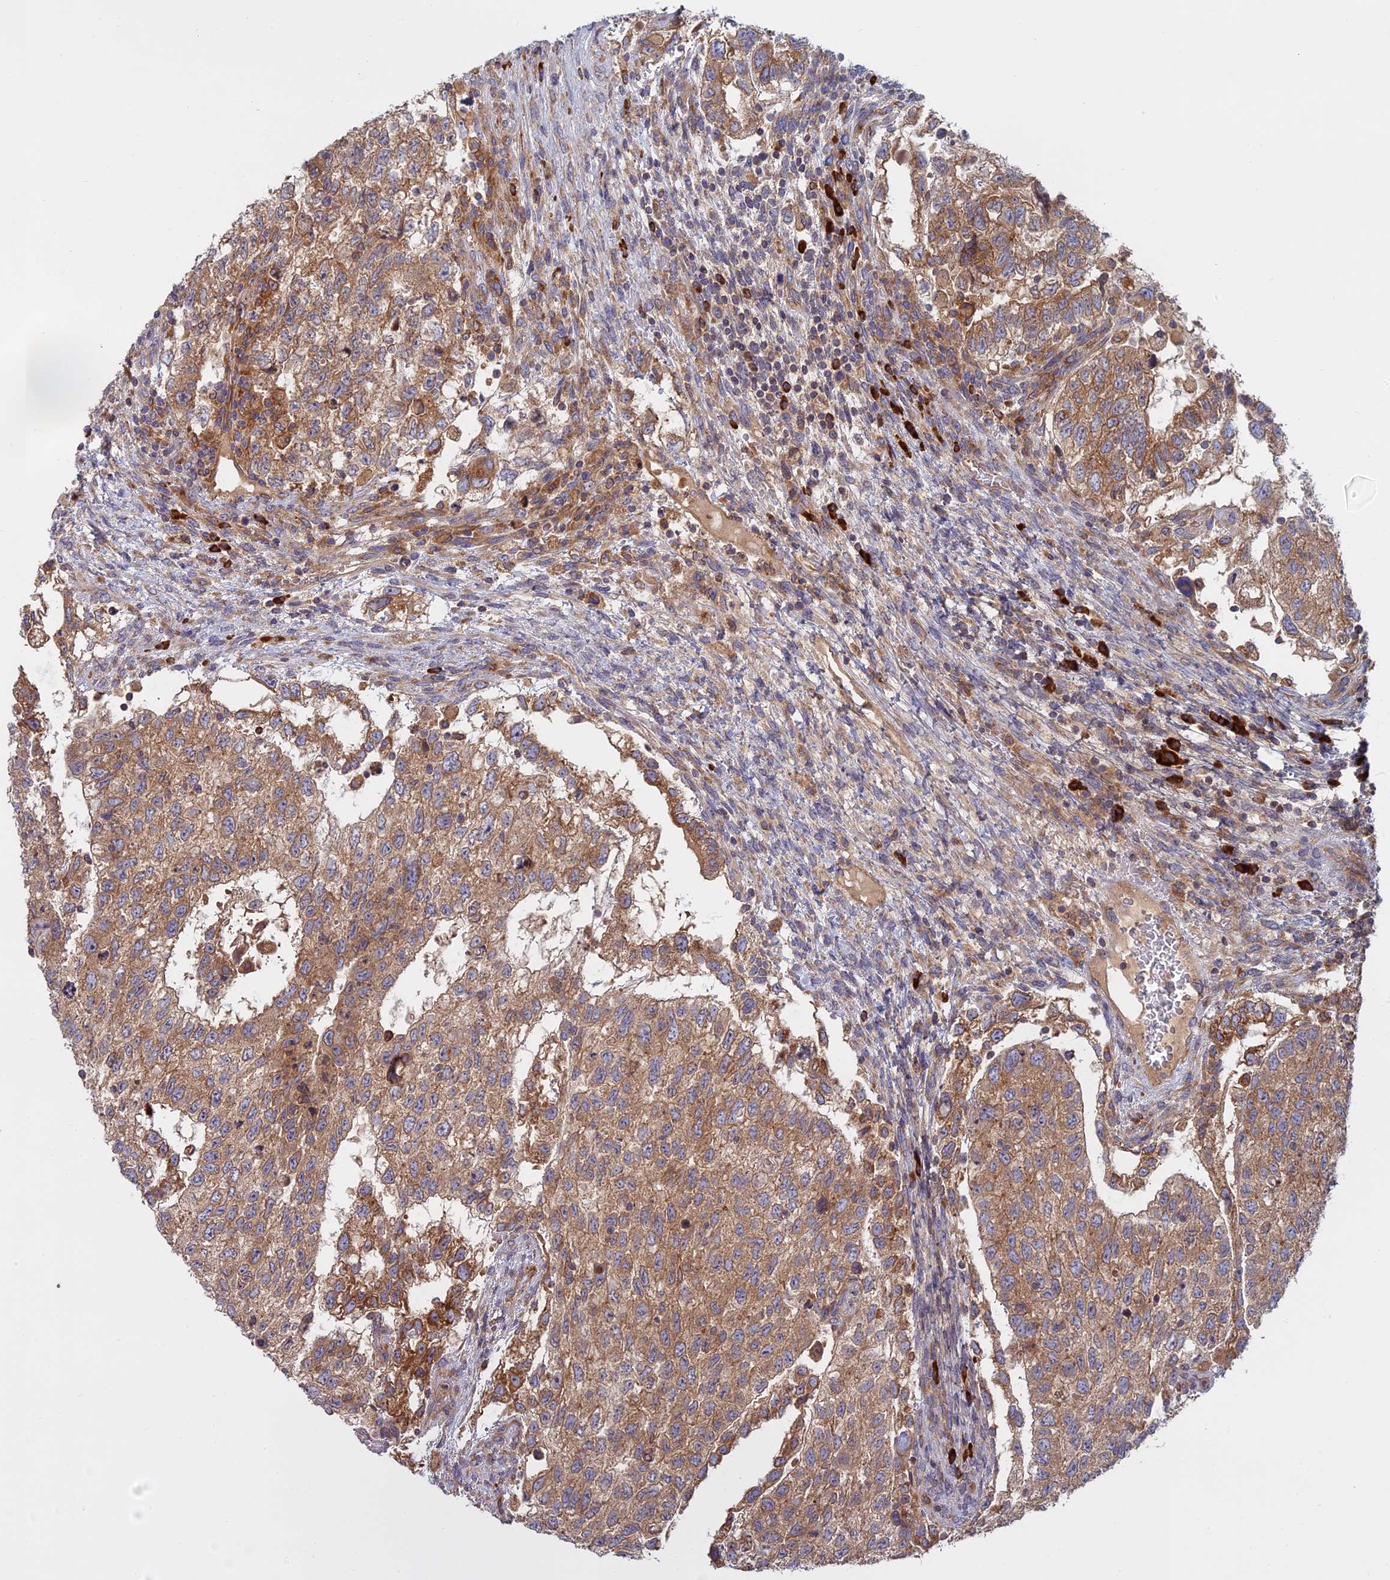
{"staining": {"intensity": "moderate", "quantity": ">75%", "location": "cytoplasmic/membranous"}, "tissue": "testis cancer", "cell_type": "Tumor cells", "image_type": "cancer", "snomed": [{"axis": "morphology", "description": "Normal tissue, NOS"}, {"axis": "morphology", "description": "Carcinoma, Embryonal, NOS"}, {"axis": "topography", "description": "Testis"}], "caption": "Testis embryonal carcinoma stained for a protein (brown) demonstrates moderate cytoplasmic/membranous positive expression in about >75% of tumor cells.", "gene": "TMEM208", "patient": {"sex": "male", "age": 36}}